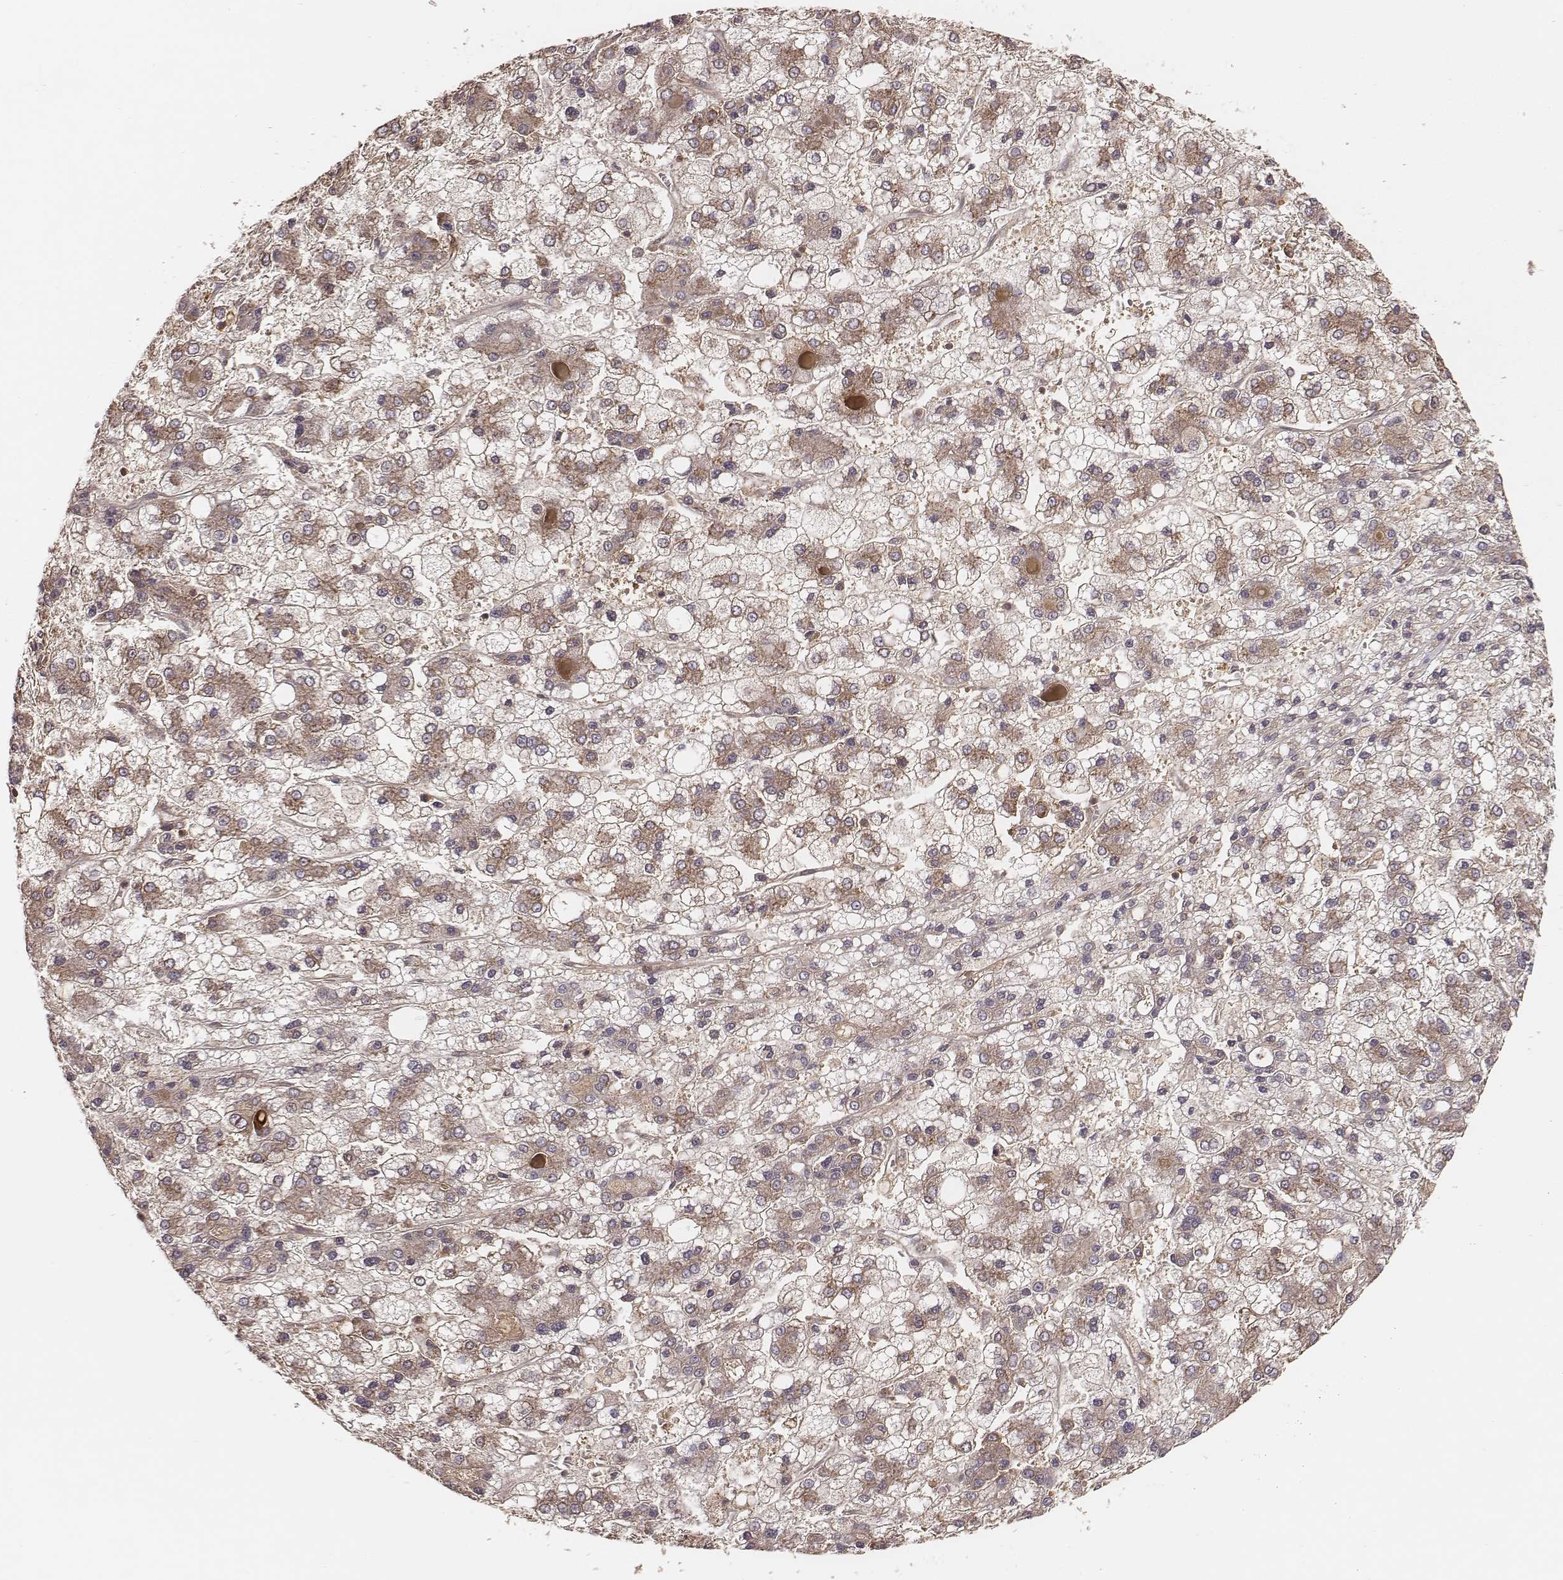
{"staining": {"intensity": "strong", "quantity": ">75%", "location": "cytoplasmic/membranous"}, "tissue": "liver cancer", "cell_type": "Tumor cells", "image_type": "cancer", "snomed": [{"axis": "morphology", "description": "Carcinoma, Hepatocellular, NOS"}, {"axis": "topography", "description": "Liver"}], "caption": "There is high levels of strong cytoplasmic/membranous staining in tumor cells of hepatocellular carcinoma (liver), as demonstrated by immunohistochemical staining (brown color).", "gene": "CARS1", "patient": {"sex": "male", "age": 73}}